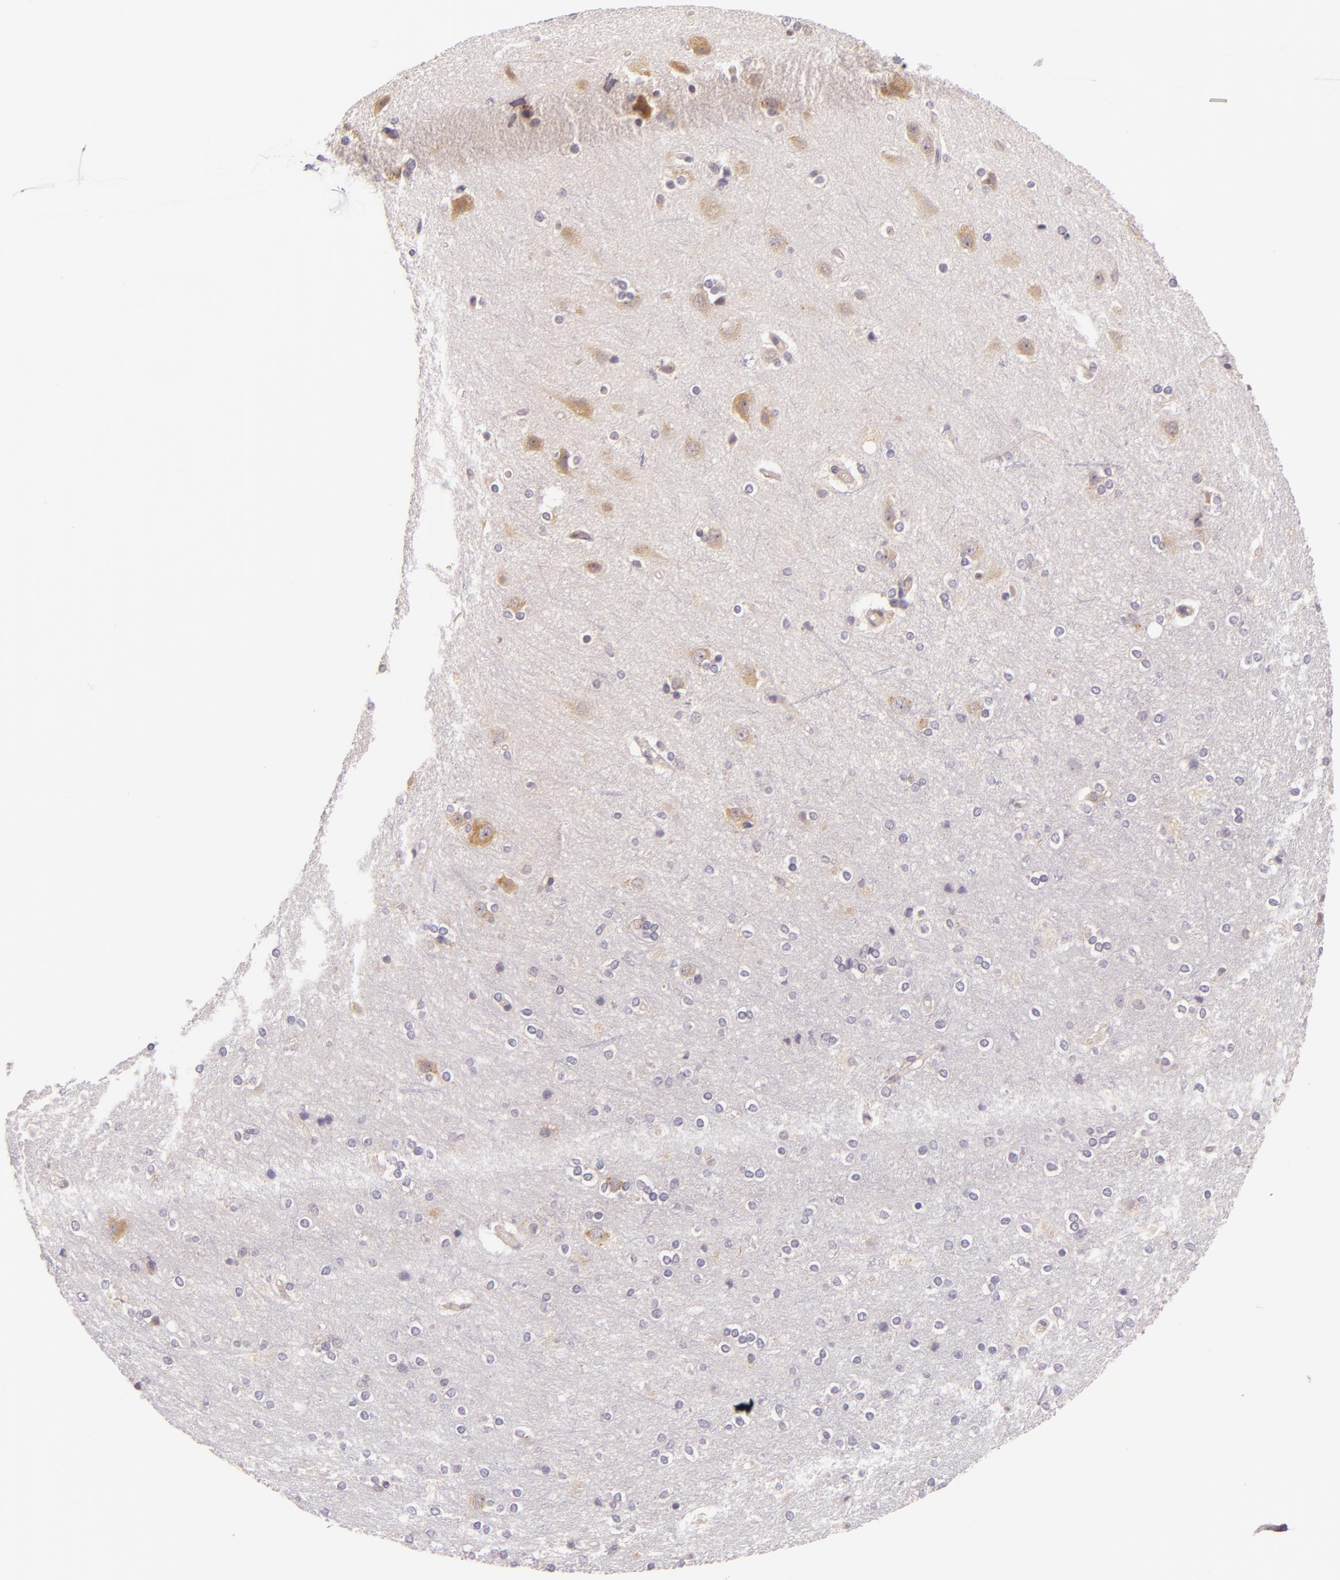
{"staining": {"intensity": "negative", "quantity": "none", "location": "none"}, "tissue": "cerebral cortex", "cell_type": "Endothelial cells", "image_type": "normal", "snomed": [{"axis": "morphology", "description": "Normal tissue, NOS"}, {"axis": "topography", "description": "Cerebral cortex"}], "caption": "DAB (3,3'-diaminobenzidine) immunohistochemical staining of unremarkable cerebral cortex reveals no significant expression in endothelial cells. Brightfield microscopy of IHC stained with DAB (brown) and hematoxylin (blue), captured at high magnification.", "gene": "ARMH4", "patient": {"sex": "female", "age": 54}}